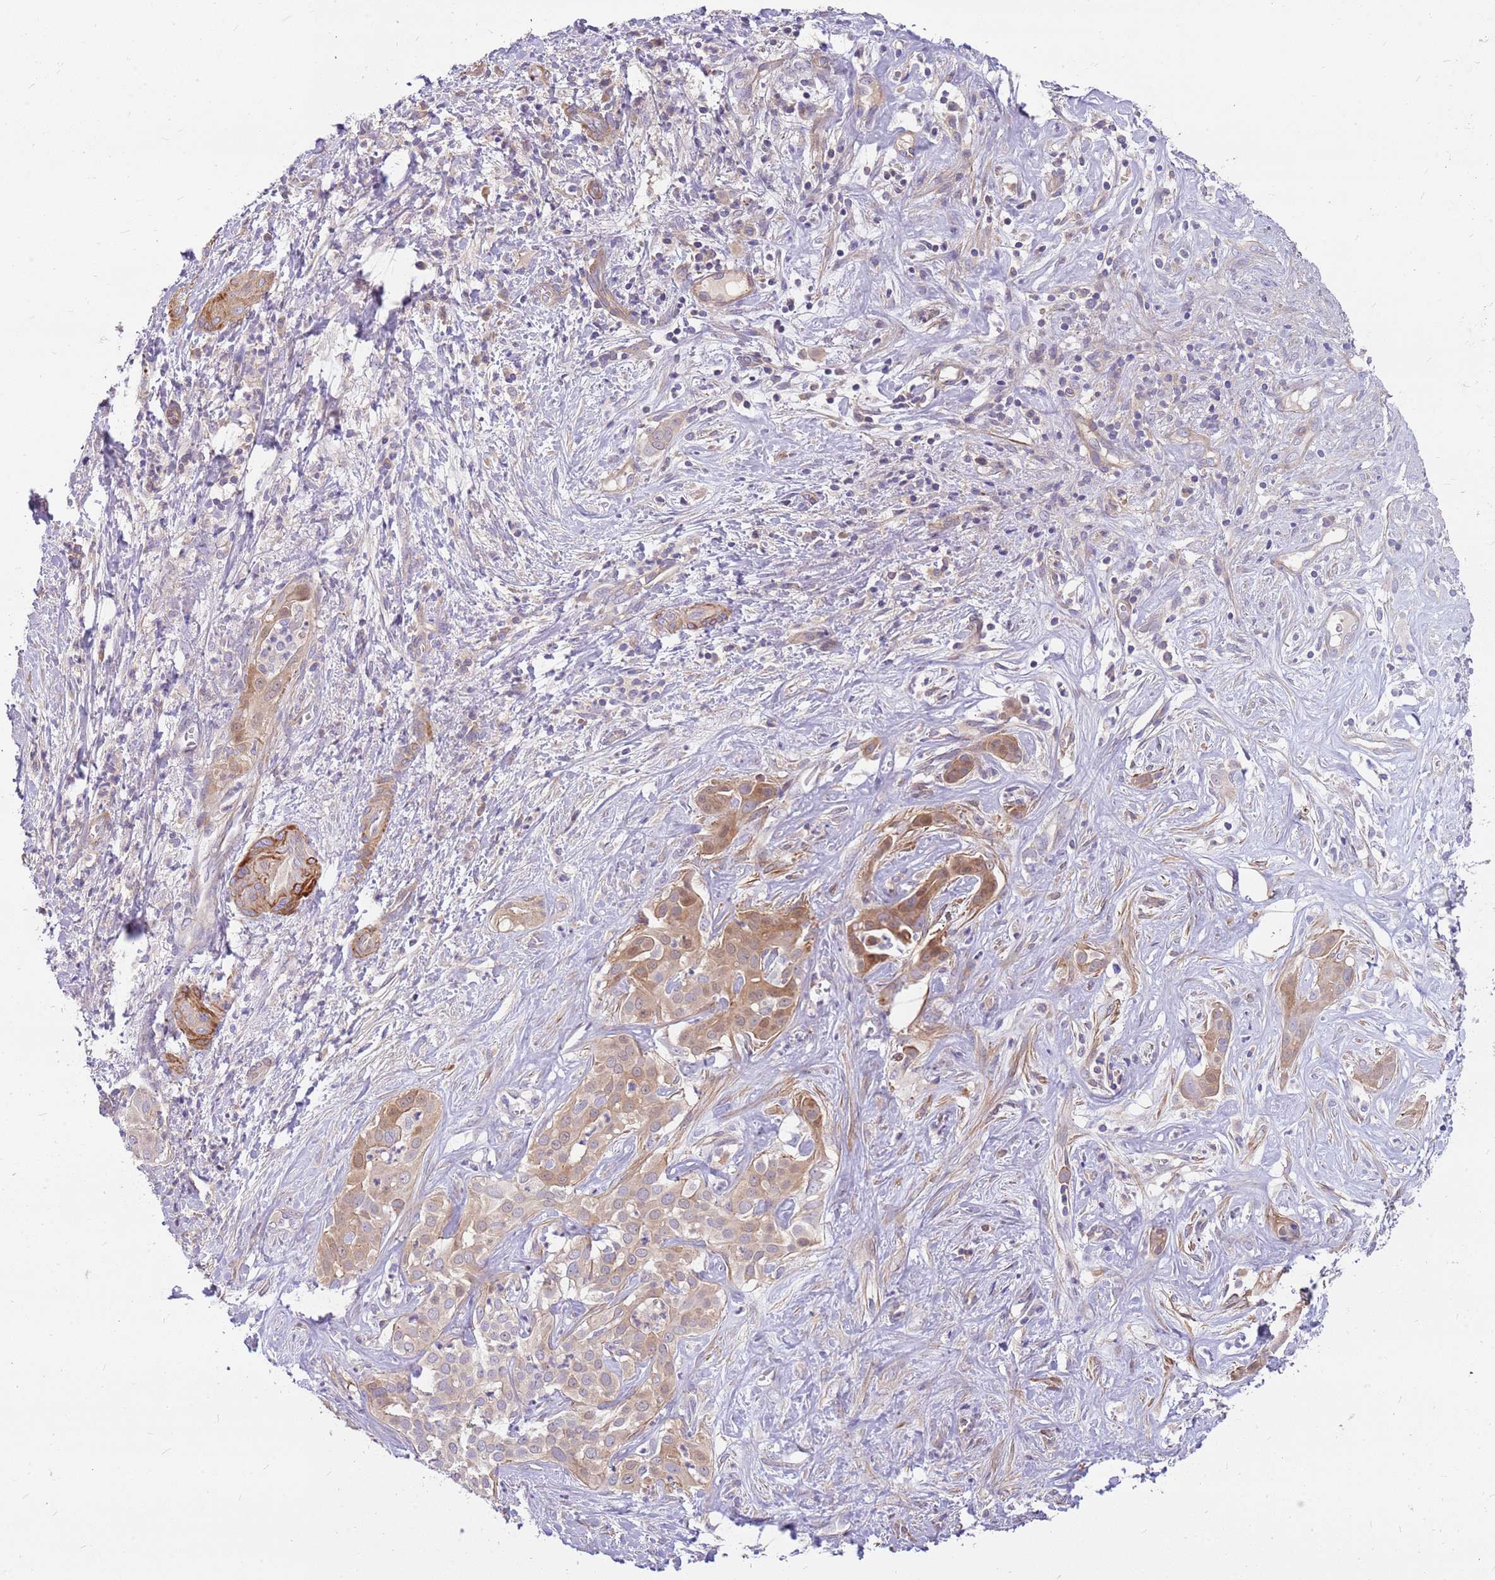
{"staining": {"intensity": "moderate", "quantity": ">75%", "location": "cytoplasmic/membranous"}, "tissue": "liver cancer", "cell_type": "Tumor cells", "image_type": "cancer", "snomed": [{"axis": "morphology", "description": "Cholangiocarcinoma"}, {"axis": "topography", "description": "Liver"}], "caption": "Protein staining reveals moderate cytoplasmic/membranous positivity in approximately >75% of tumor cells in cholangiocarcinoma (liver).", "gene": "MVD", "patient": {"sex": "male", "age": 67}}